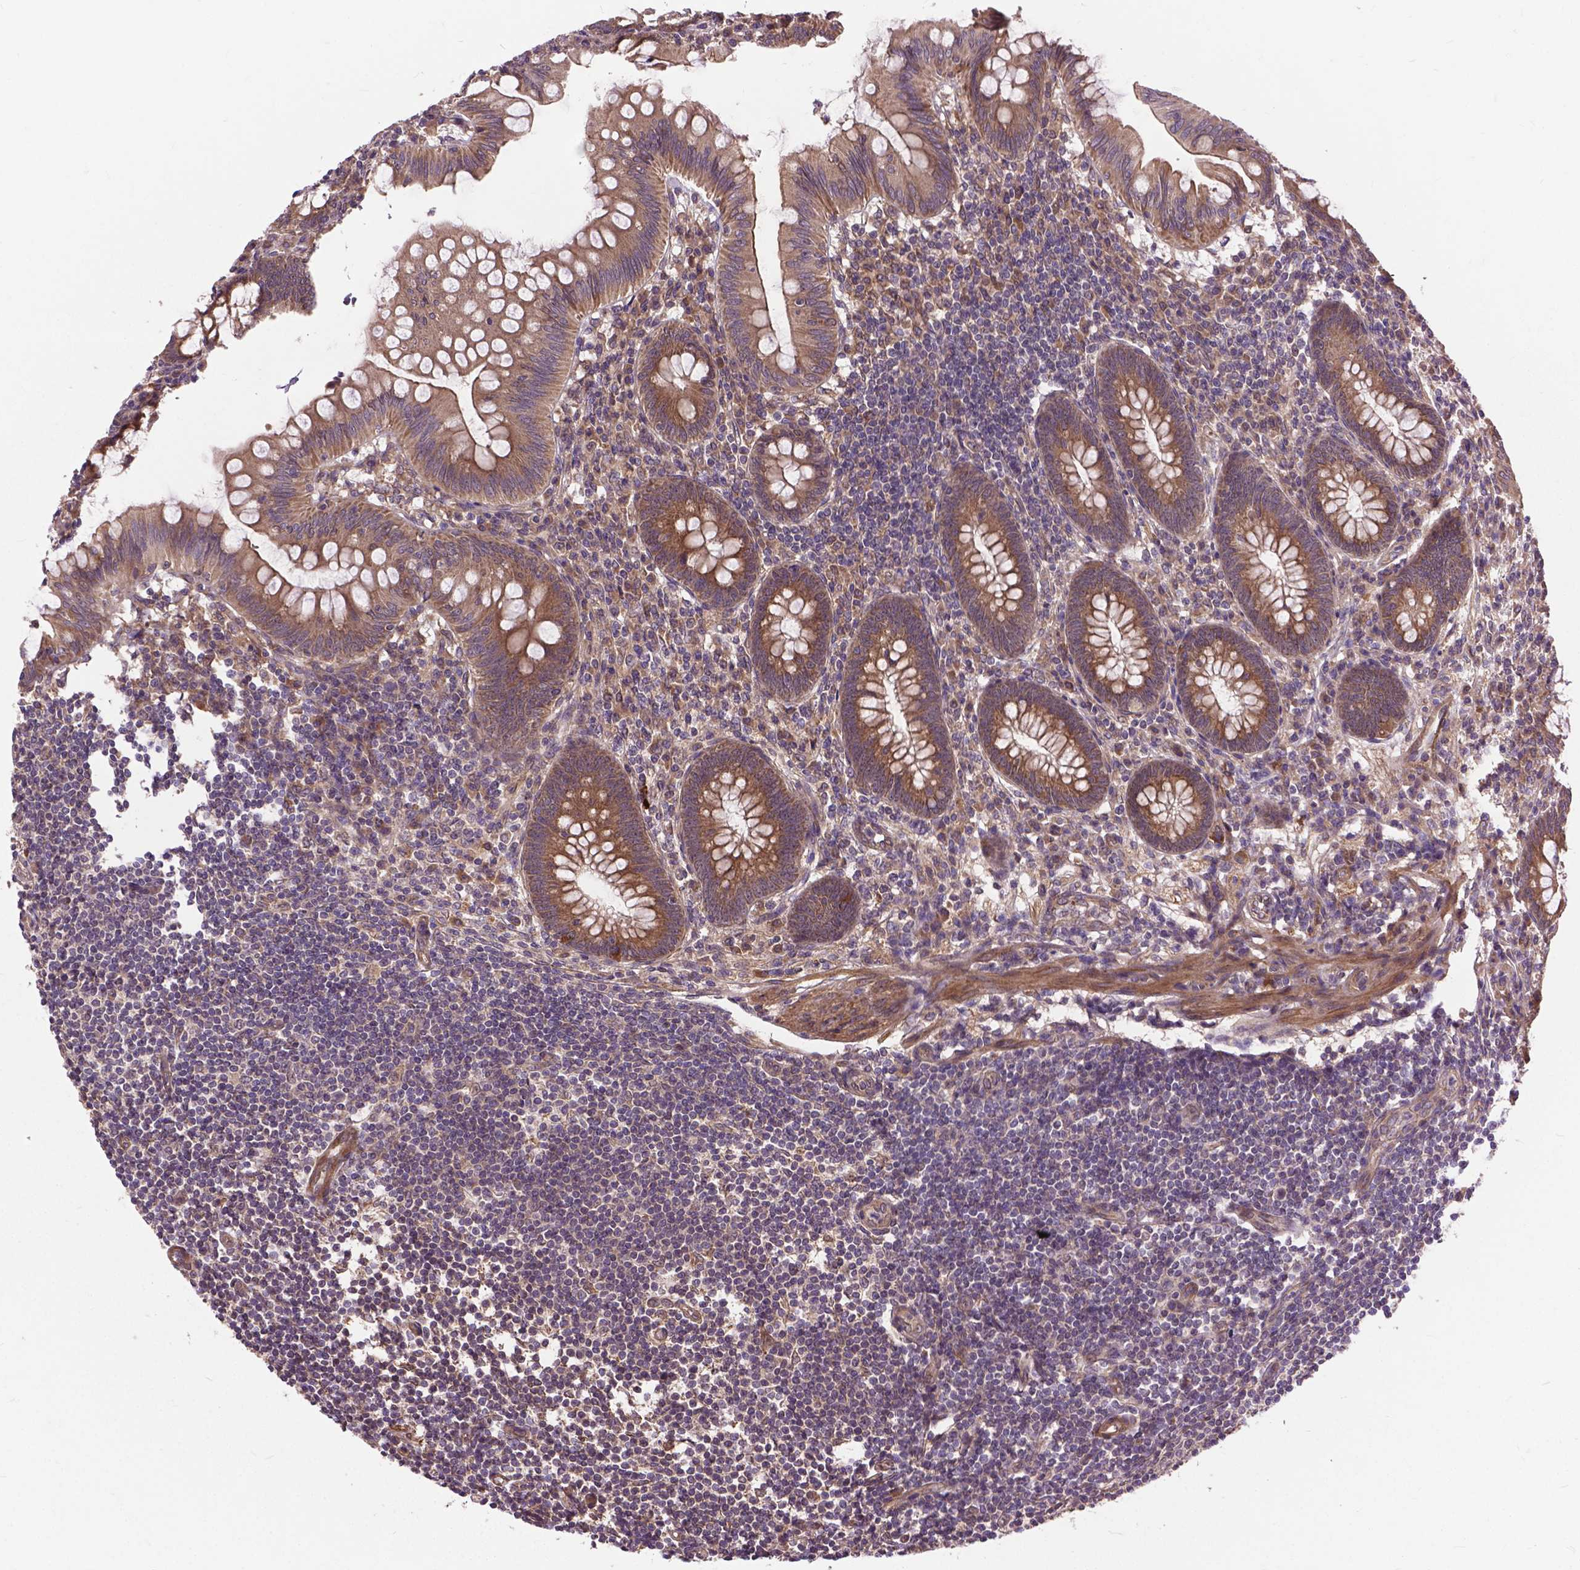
{"staining": {"intensity": "strong", "quantity": ">75%", "location": "cytoplasmic/membranous"}, "tissue": "appendix", "cell_type": "Glandular cells", "image_type": "normal", "snomed": [{"axis": "morphology", "description": "Normal tissue, NOS"}, {"axis": "topography", "description": "Appendix"}], "caption": "Immunohistochemistry histopathology image of unremarkable appendix stained for a protein (brown), which displays high levels of strong cytoplasmic/membranous staining in approximately >75% of glandular cells.", "gene": "ZNF616", "patient": {"sex": "female", "age": 57}}